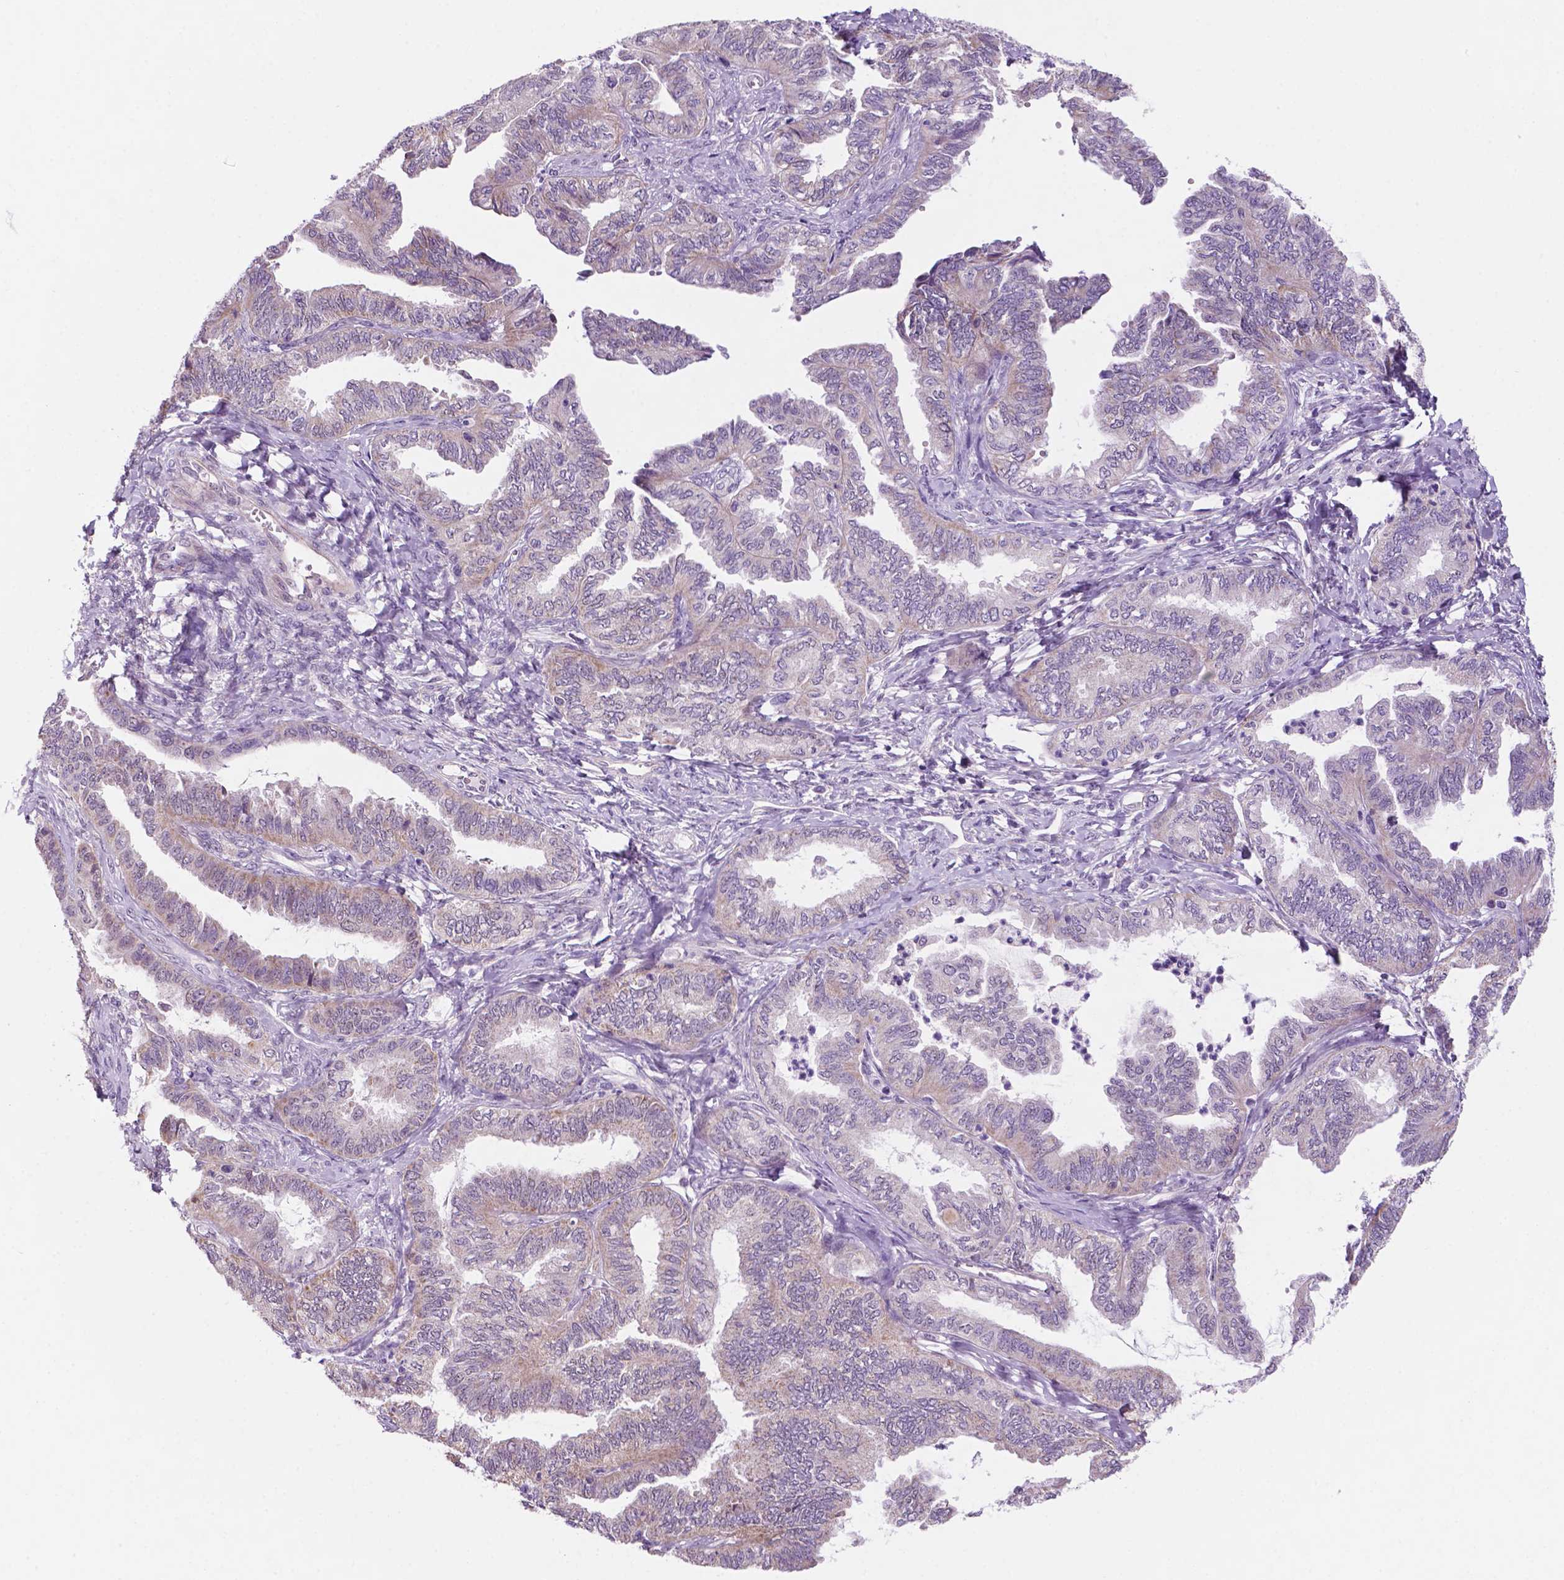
{"staining": {"intensity": "negative", "quantity": "none", "location": "none"}, "tissue": "ovarian cancer", "cell_type": "Tumor cells", "image_type": "cancer", "snomed": [{"axis": "morphology", "description": "Carcinoma, endometroid"}, {"axis": "topography", "description": "Ovary"}], "caption": "Protein analysis of ovarian endometroid carcinoma exhibits no significant staining in tumor cells.", "gene": "C18orf21", "patient": {"sex": "female", "age": 70}}